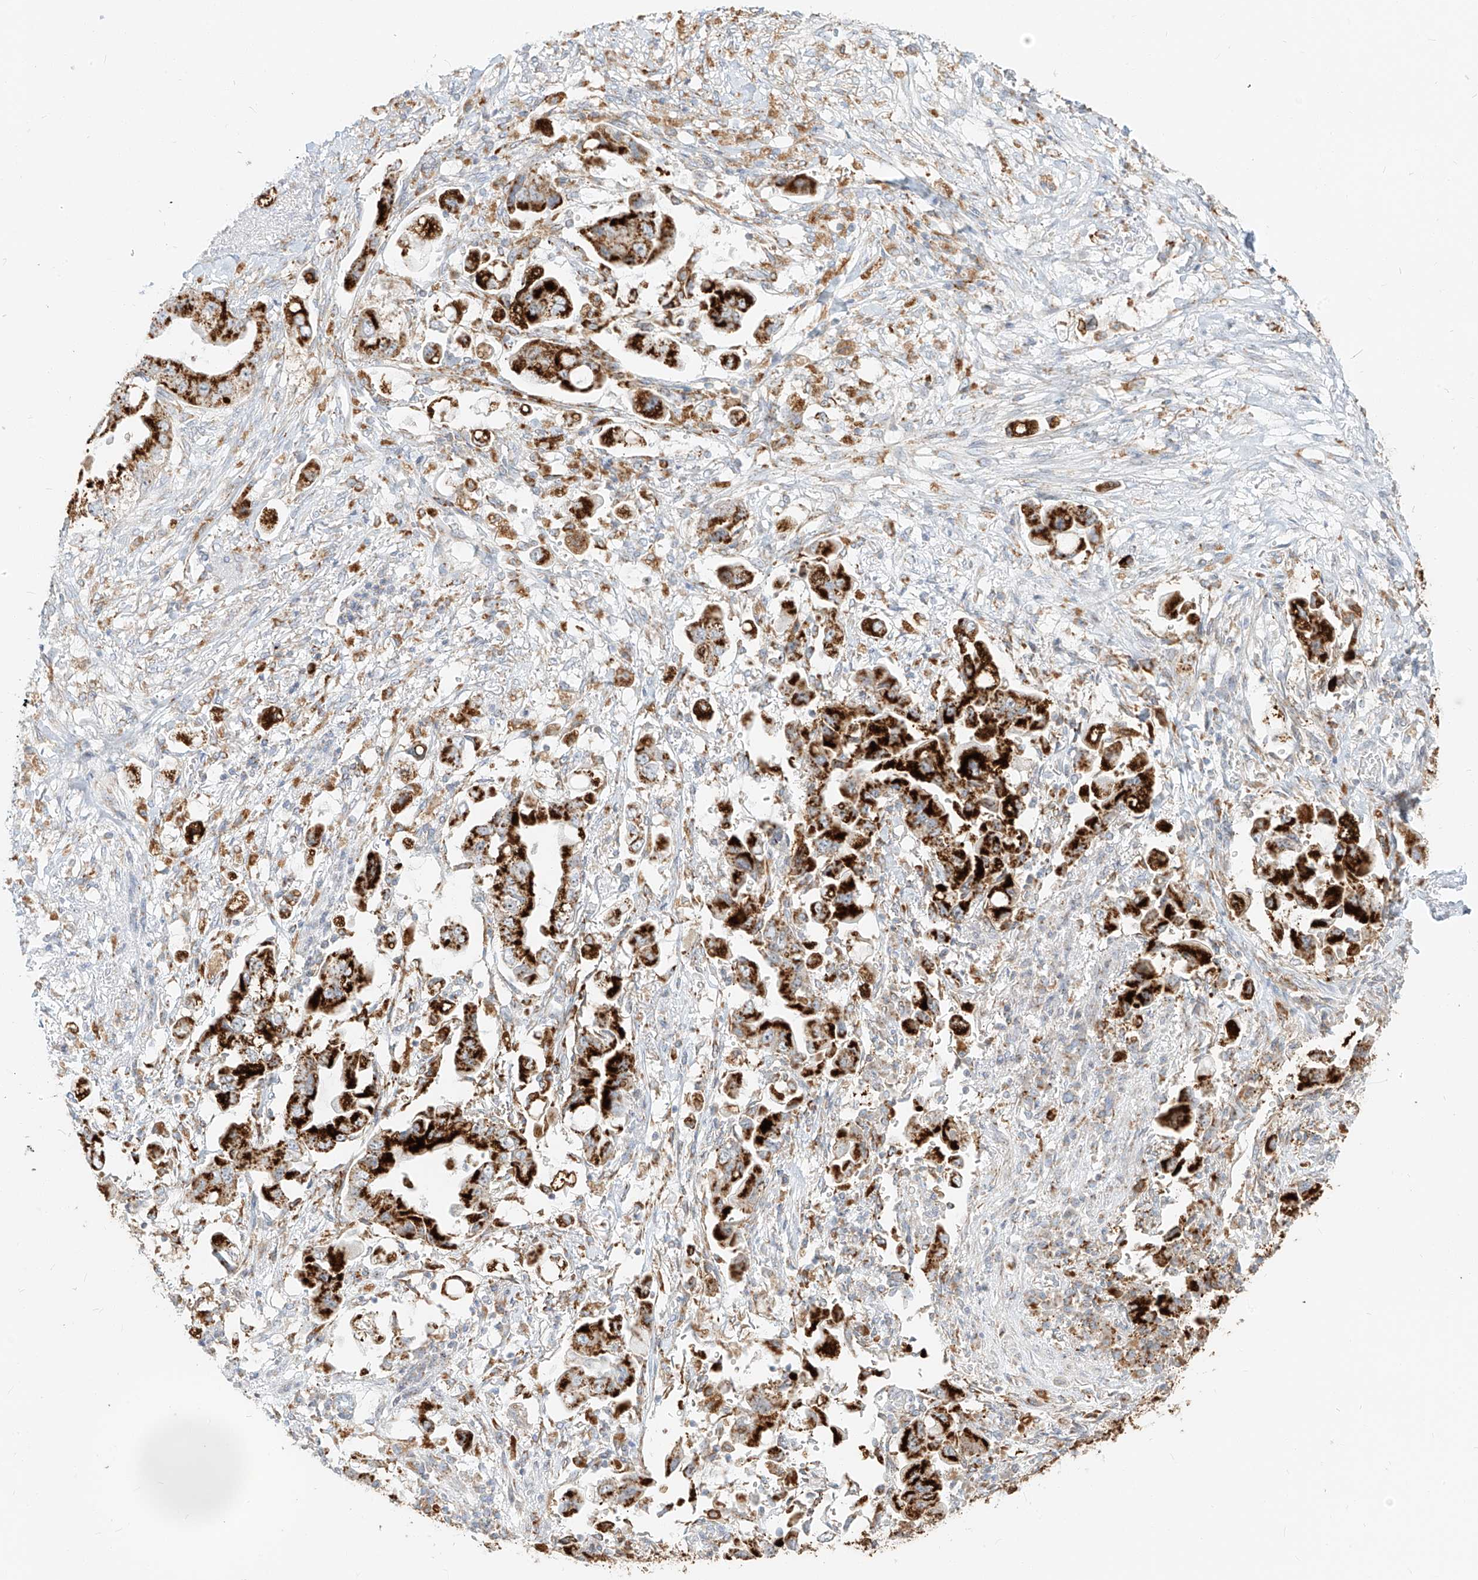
{"staining": {"intensity": "strong", "quantity": ">75%", "location": "cytoplasmic/membranous"}, "tissue": "stomach cancer", "cell_type": "Tumor cells", "image_type": "cancer", "snomed": [{"axis": "morphology", "description": "Adenocarcinoma, NOS"}, {"axis": "topography", "description": "Stomach"}], "caption": "Immunohistochemical staining of stomach cancer (adenocarcinoma) reveals high levels of strong cytoplasmic/membranous protein staining in approximately >75% of tumor cells.", "gene": "SLC35F6", "patient": {"sex": "male", "age": 62}}